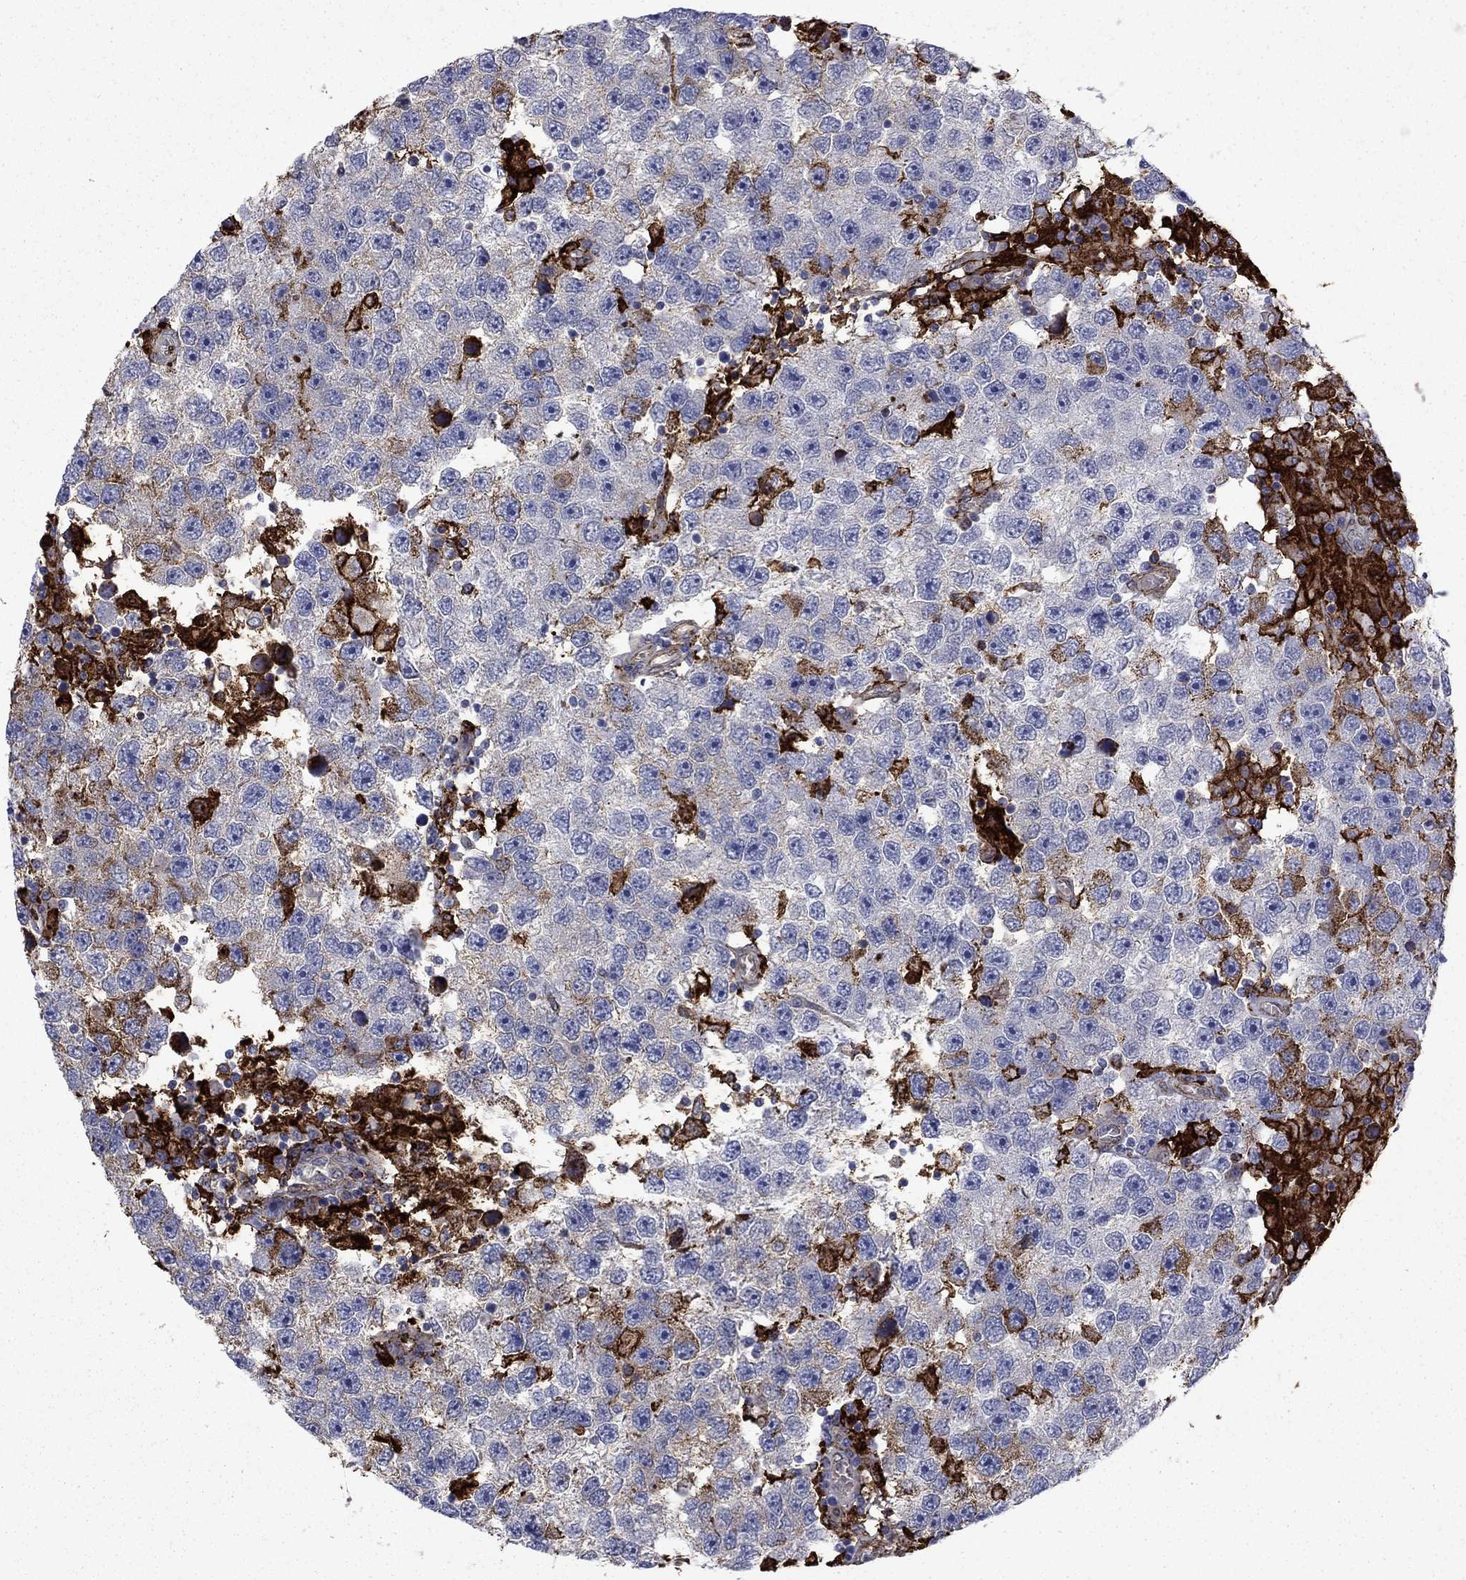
{"staining": {"intensity": "negative", "quantity": "none", "location": "none"}, "tissue": "testis cancer", "cell_type": "Tumor cells", "image_type": "cancer", "snomed": [{"axis": "morphology", "description": "Seminoma, NOS"}, {"axis": "topography", "description": "Testis"}], "caption": "Testis cancer (seminoma) was stained to show a protein in brown. There is no significant positivity in tumor cells.", "gene": "PLAU", "patient": {"sex": "male", "age": 26}}